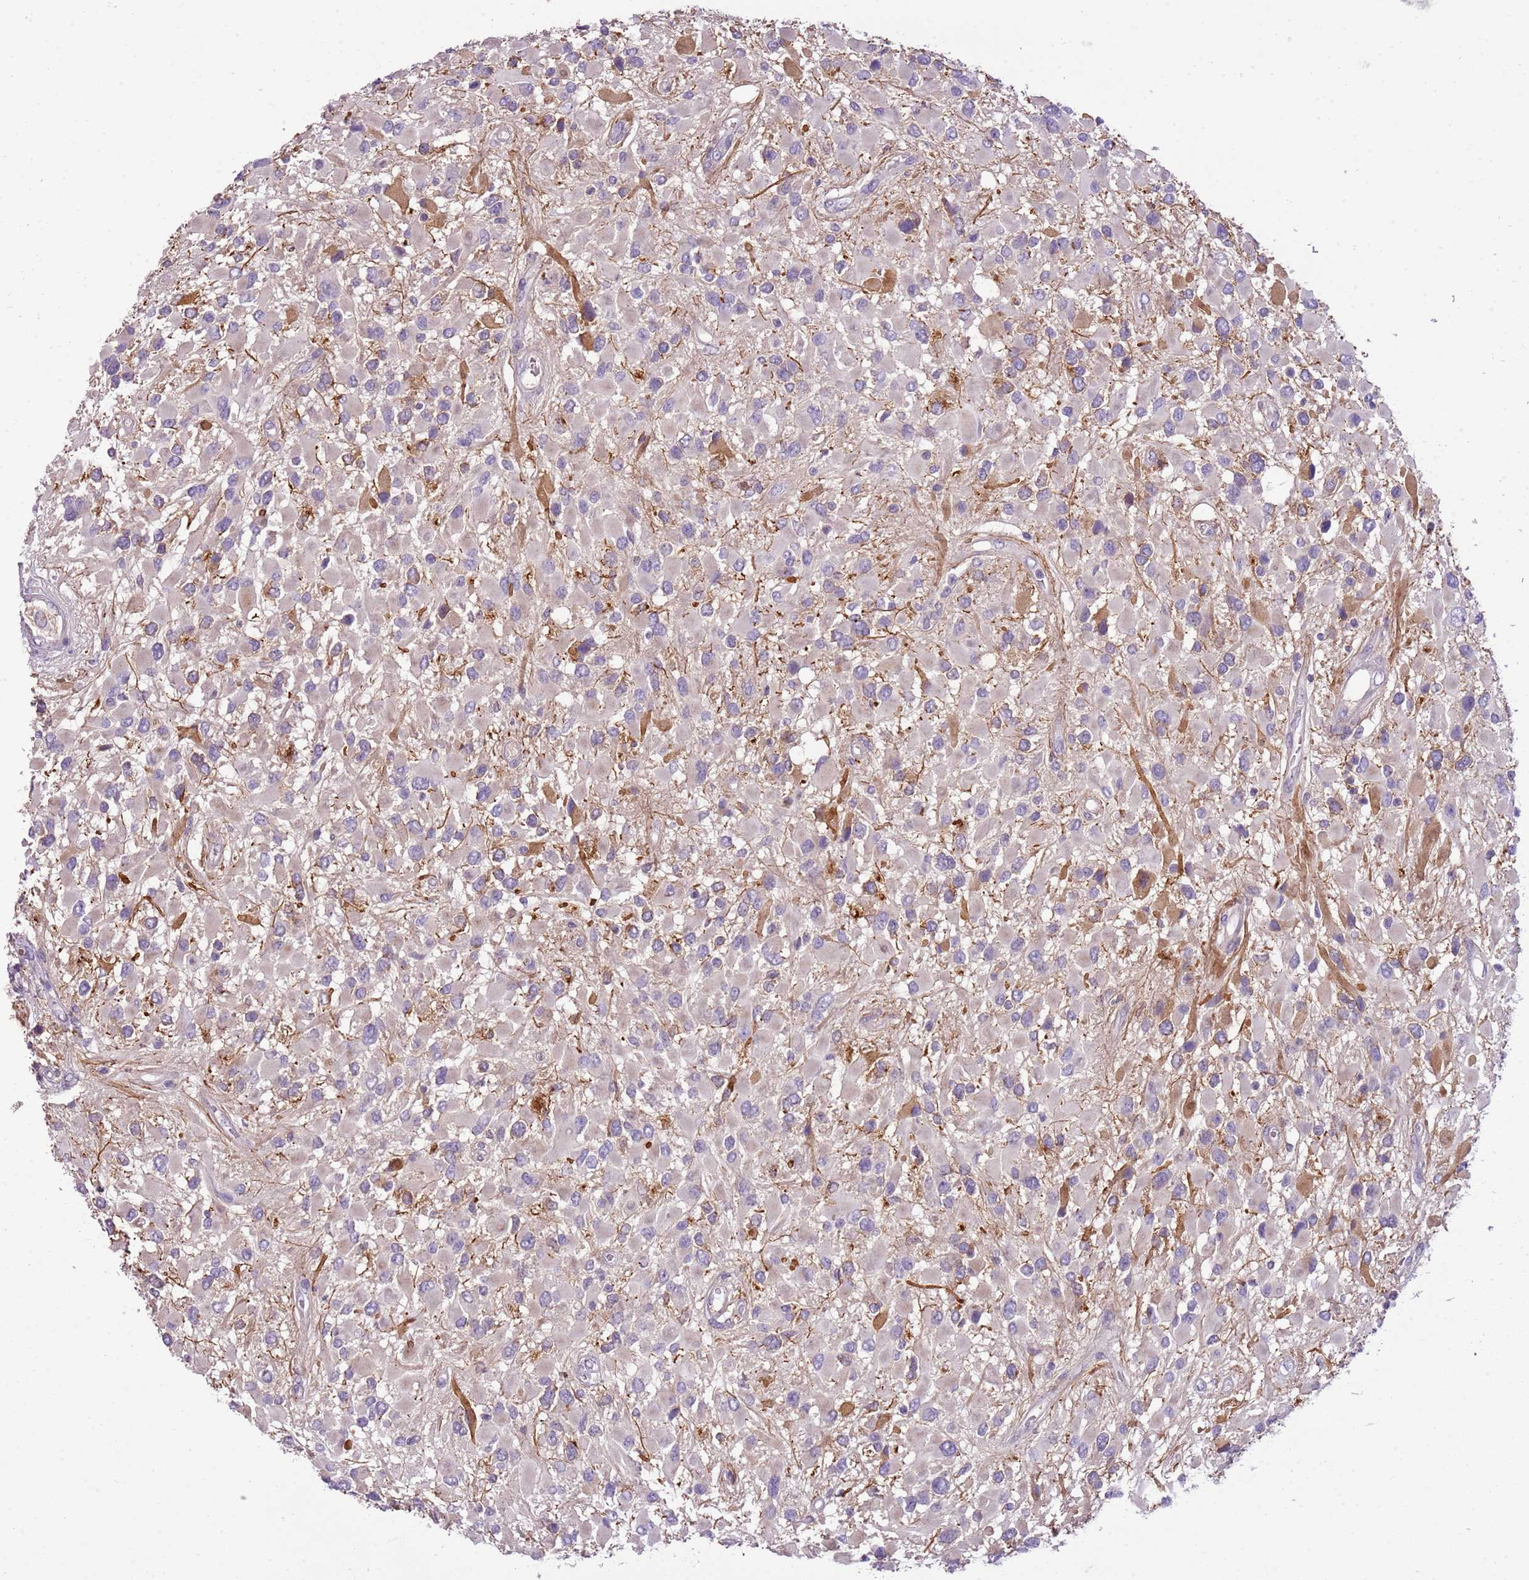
{"staining": {"intensity": "negative", "quantity": "none", "location": "none"}, "tissue": "glioma", "cell_type": "Tumor cells", "image_type": "cancer", "snomed": [{"axis": "morphology", "description": "Glioma, malignant, High grade"}, {"axis": "topography", "description": "Brain"}], "caption": "IHC micrograph of human glioma stained for a protein (brown), which displays no positivity in tumor cells.", "gene": "SCAMP5", "patient": {"sex": "male", "age": 53}}